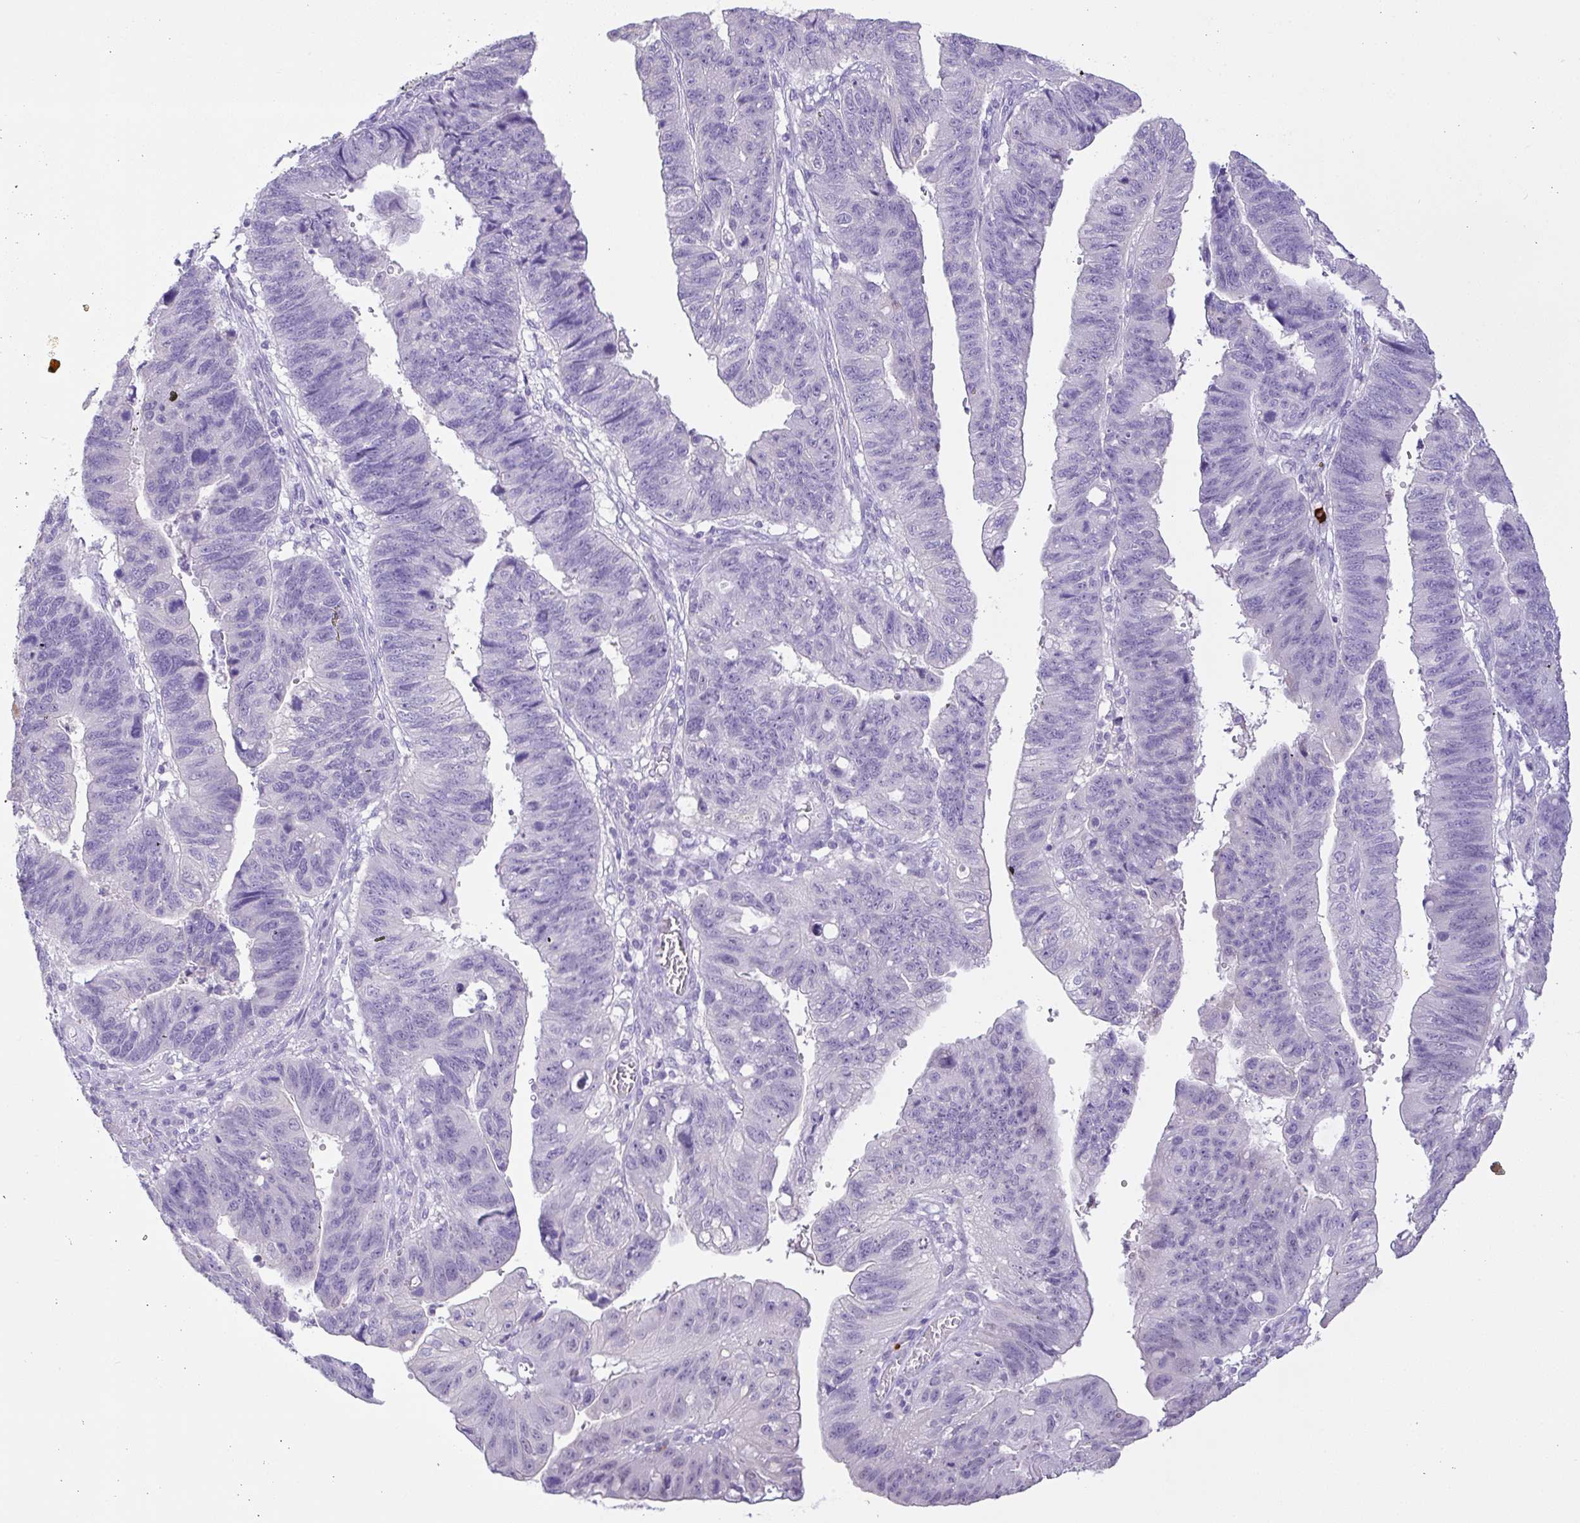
{"staining": {"intensity": "negative", "quantity": "none", "location": "none"}, "tissue": "stomach cancer", "cell_type": "Tumor cells", "image_type": "cancer", "snomed": [{"axis": "morphology", "description": "Adenocarcinoma, NOS"}, {"axis": "topography", "description": "Stomach"}], "caption": "Human stomach adenocarcinoma stained for a protein using IHC exhibits no staining in tumor cells.", "gene": "CST11", "patient": {"sex": "male", "age": 59}}